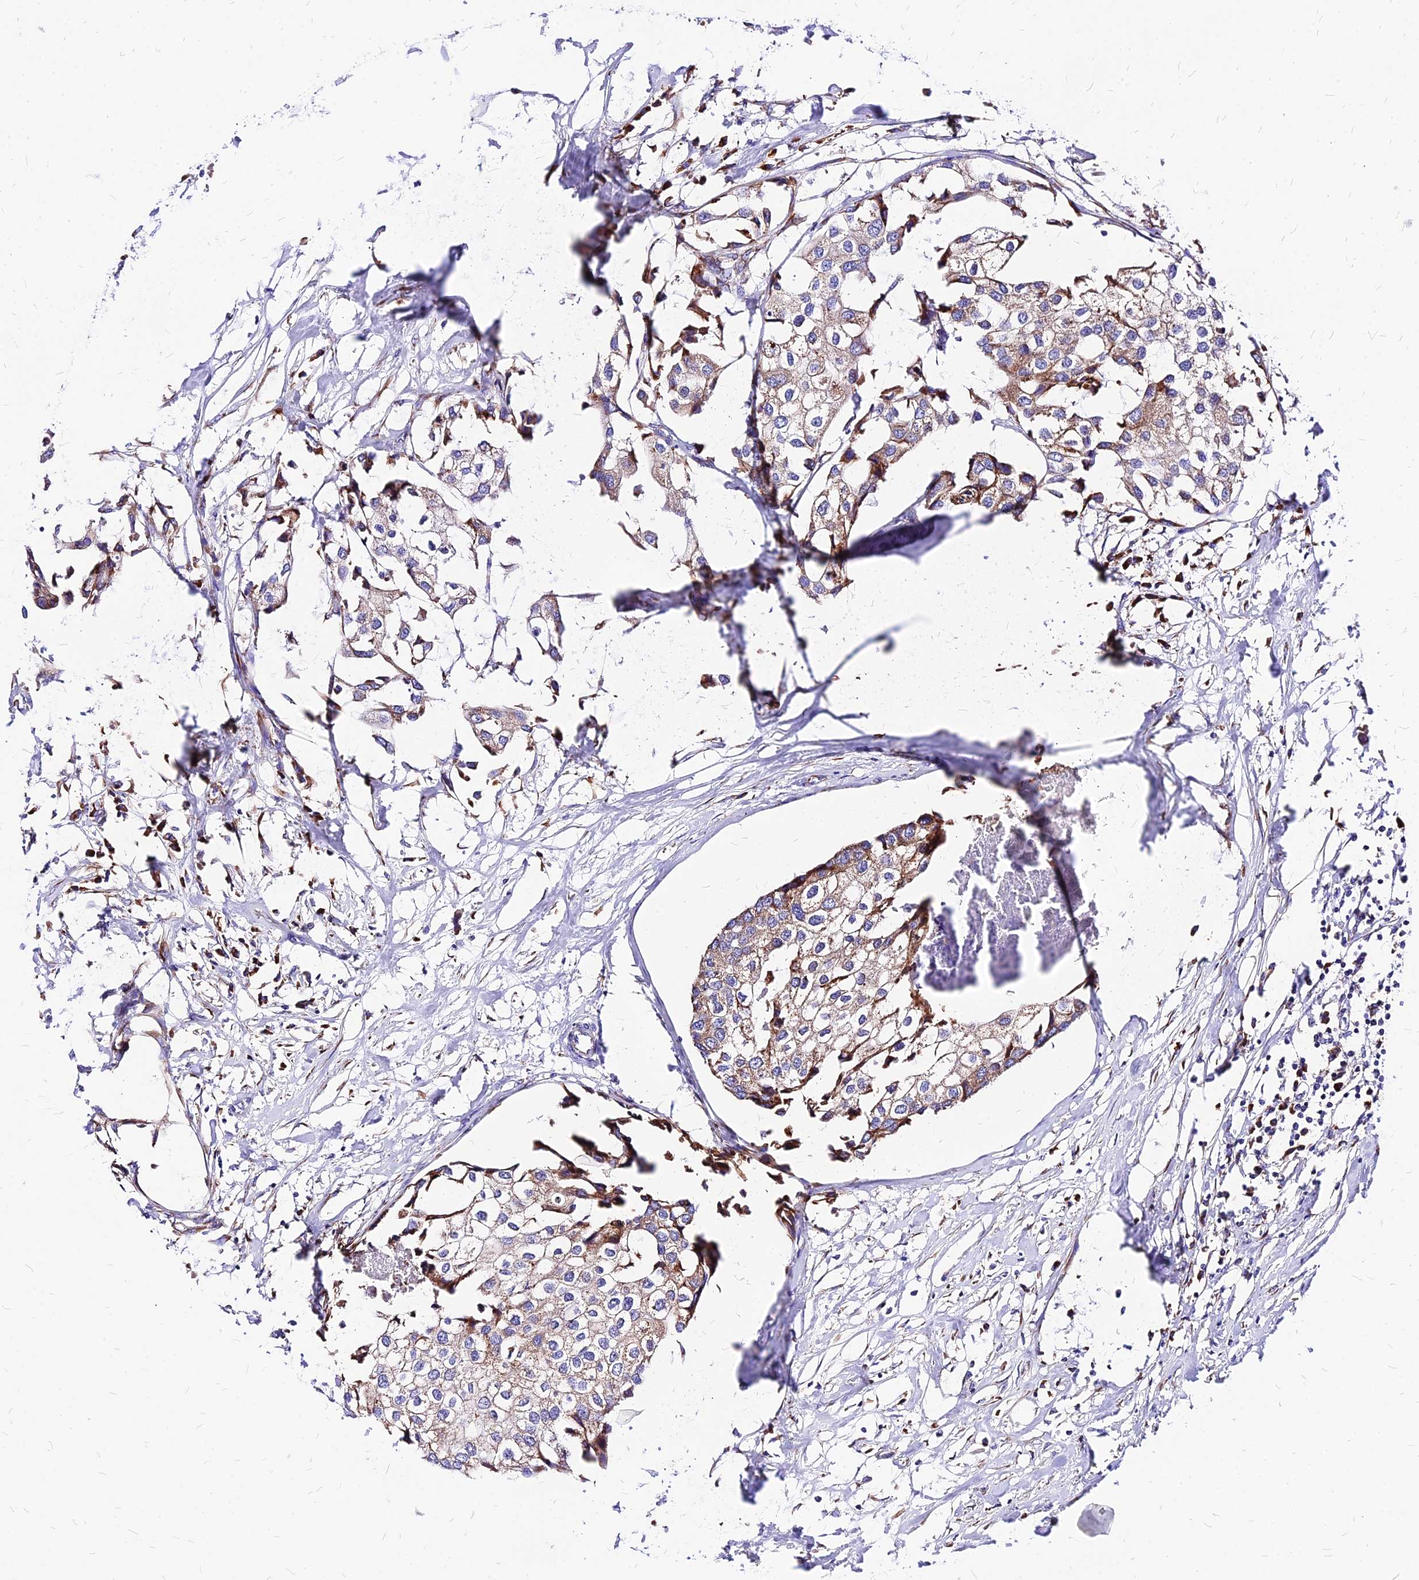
{"staining": {"intensity": "weak", "quantity": ">75%", "location": "cytoplasmic/membranous"}, "tissue": "urothelial cancer", "cell_type": "Tumor cells", "image_type": "cancer", "snomed": [{"axis": "morphology", "description": "Urothelial carcinoma, High grade"}, {"axis": "topography", "description": "Urinary bladder"}], "caption": "Human urothelial carcinoma (high-grade) stained with a brown dye displays weak cytoplasmic/membranous positive expression in about >75% of tumor cells.", "gene": "RPL19", "patient": {"sex": "male", "age": 64}}